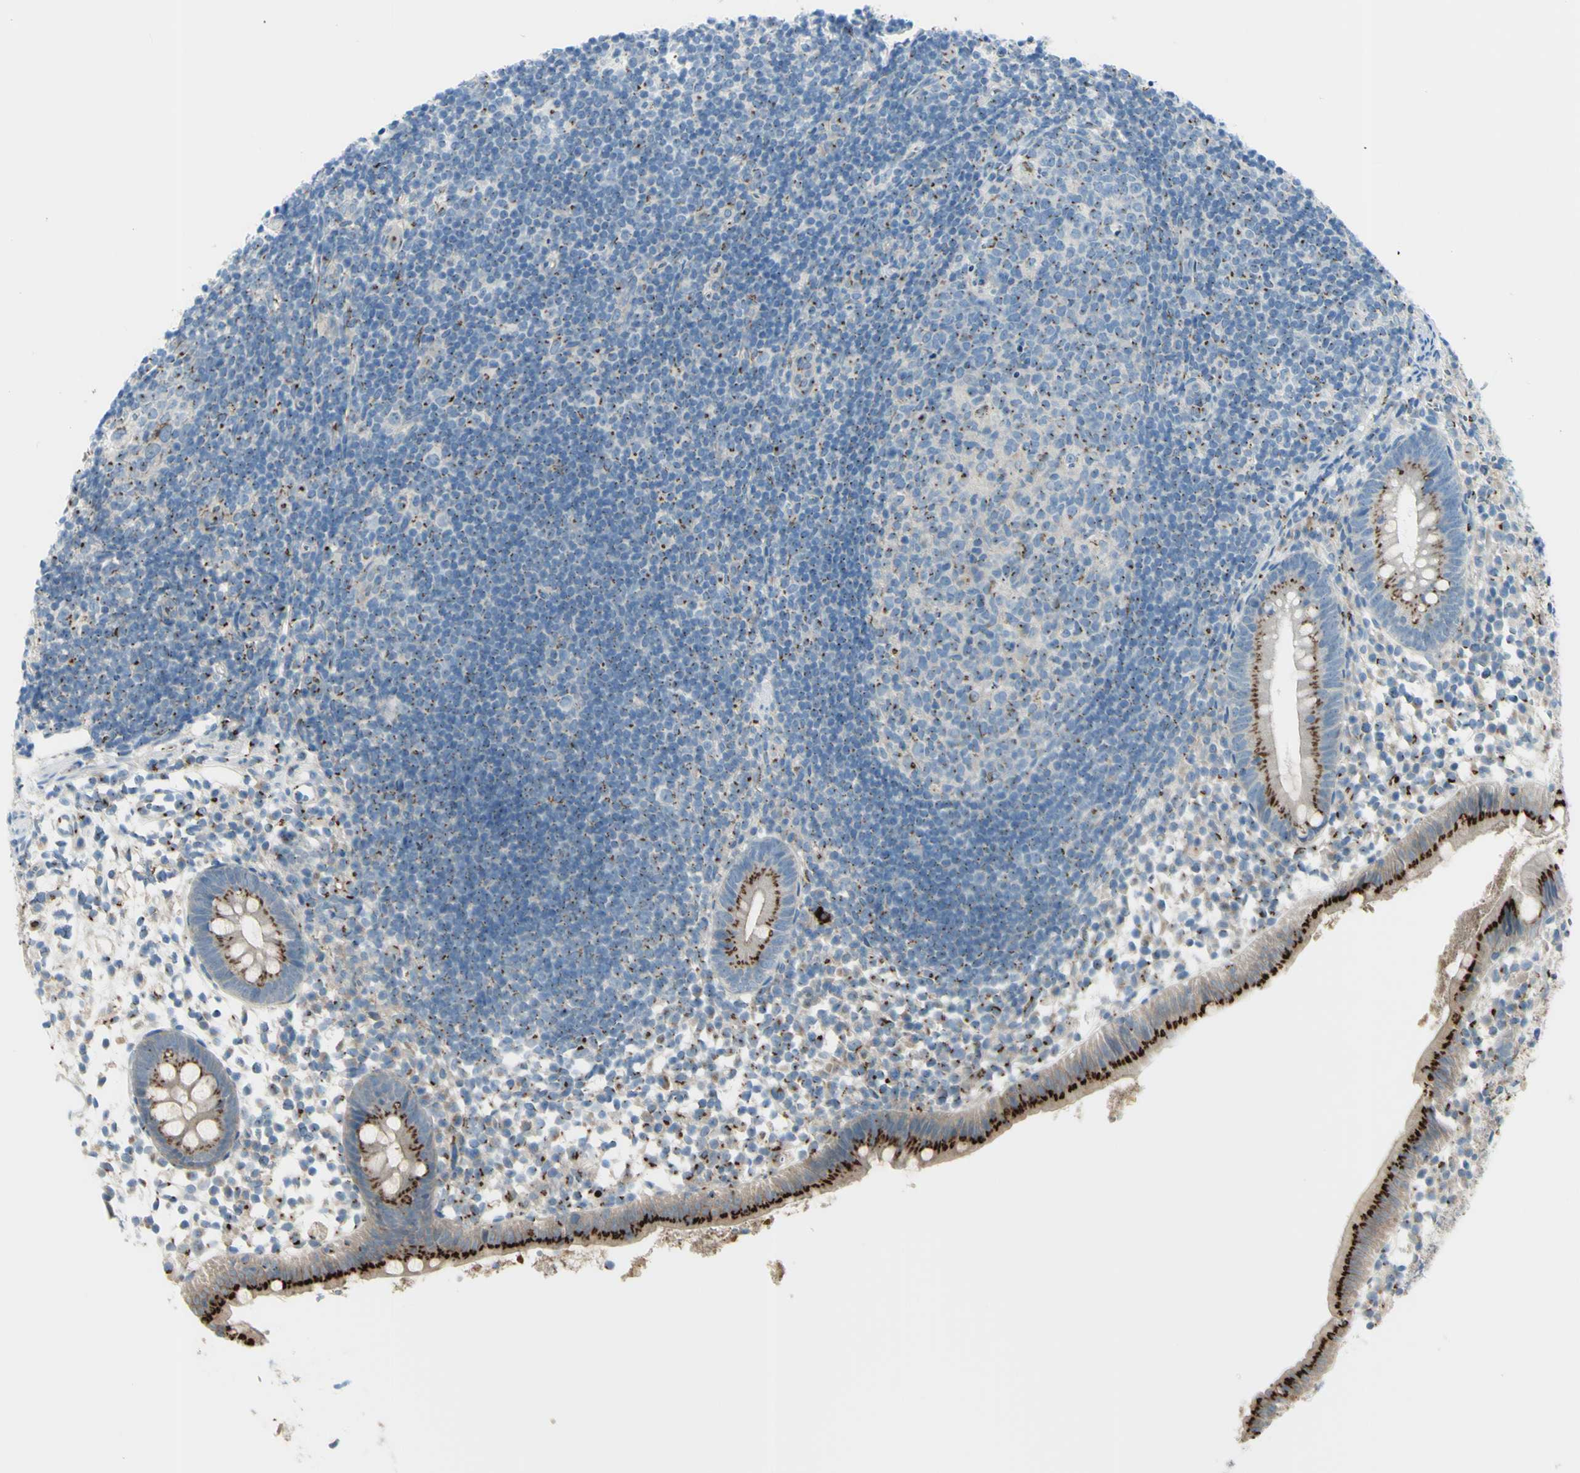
{"staining": {"intensity": "strong", "quantity": ">75%", "location": "cytoplasmic/membranous"}, "tissue": "appendix", "cell_type": "Glandular cells", "image_type": "normal", "snomed": [{"axis": "morphology", "description": "Normal tissue, NOS"}, {"axis": "topography", "description": "Appendix"}], "caption": "Normal appendix was stained to show a protein in brown. There is high levels of strong cytoplasmic/membranous staining in about >75% of glandular cells. Using DAB (3,3'-diaminobenzidine) (brown) and hematoxylin (blue) stains, captured at high magnification using brightfield microscopy.", "gene": "B4GALT1", "patient": {"sex": "female", "age": 20}}